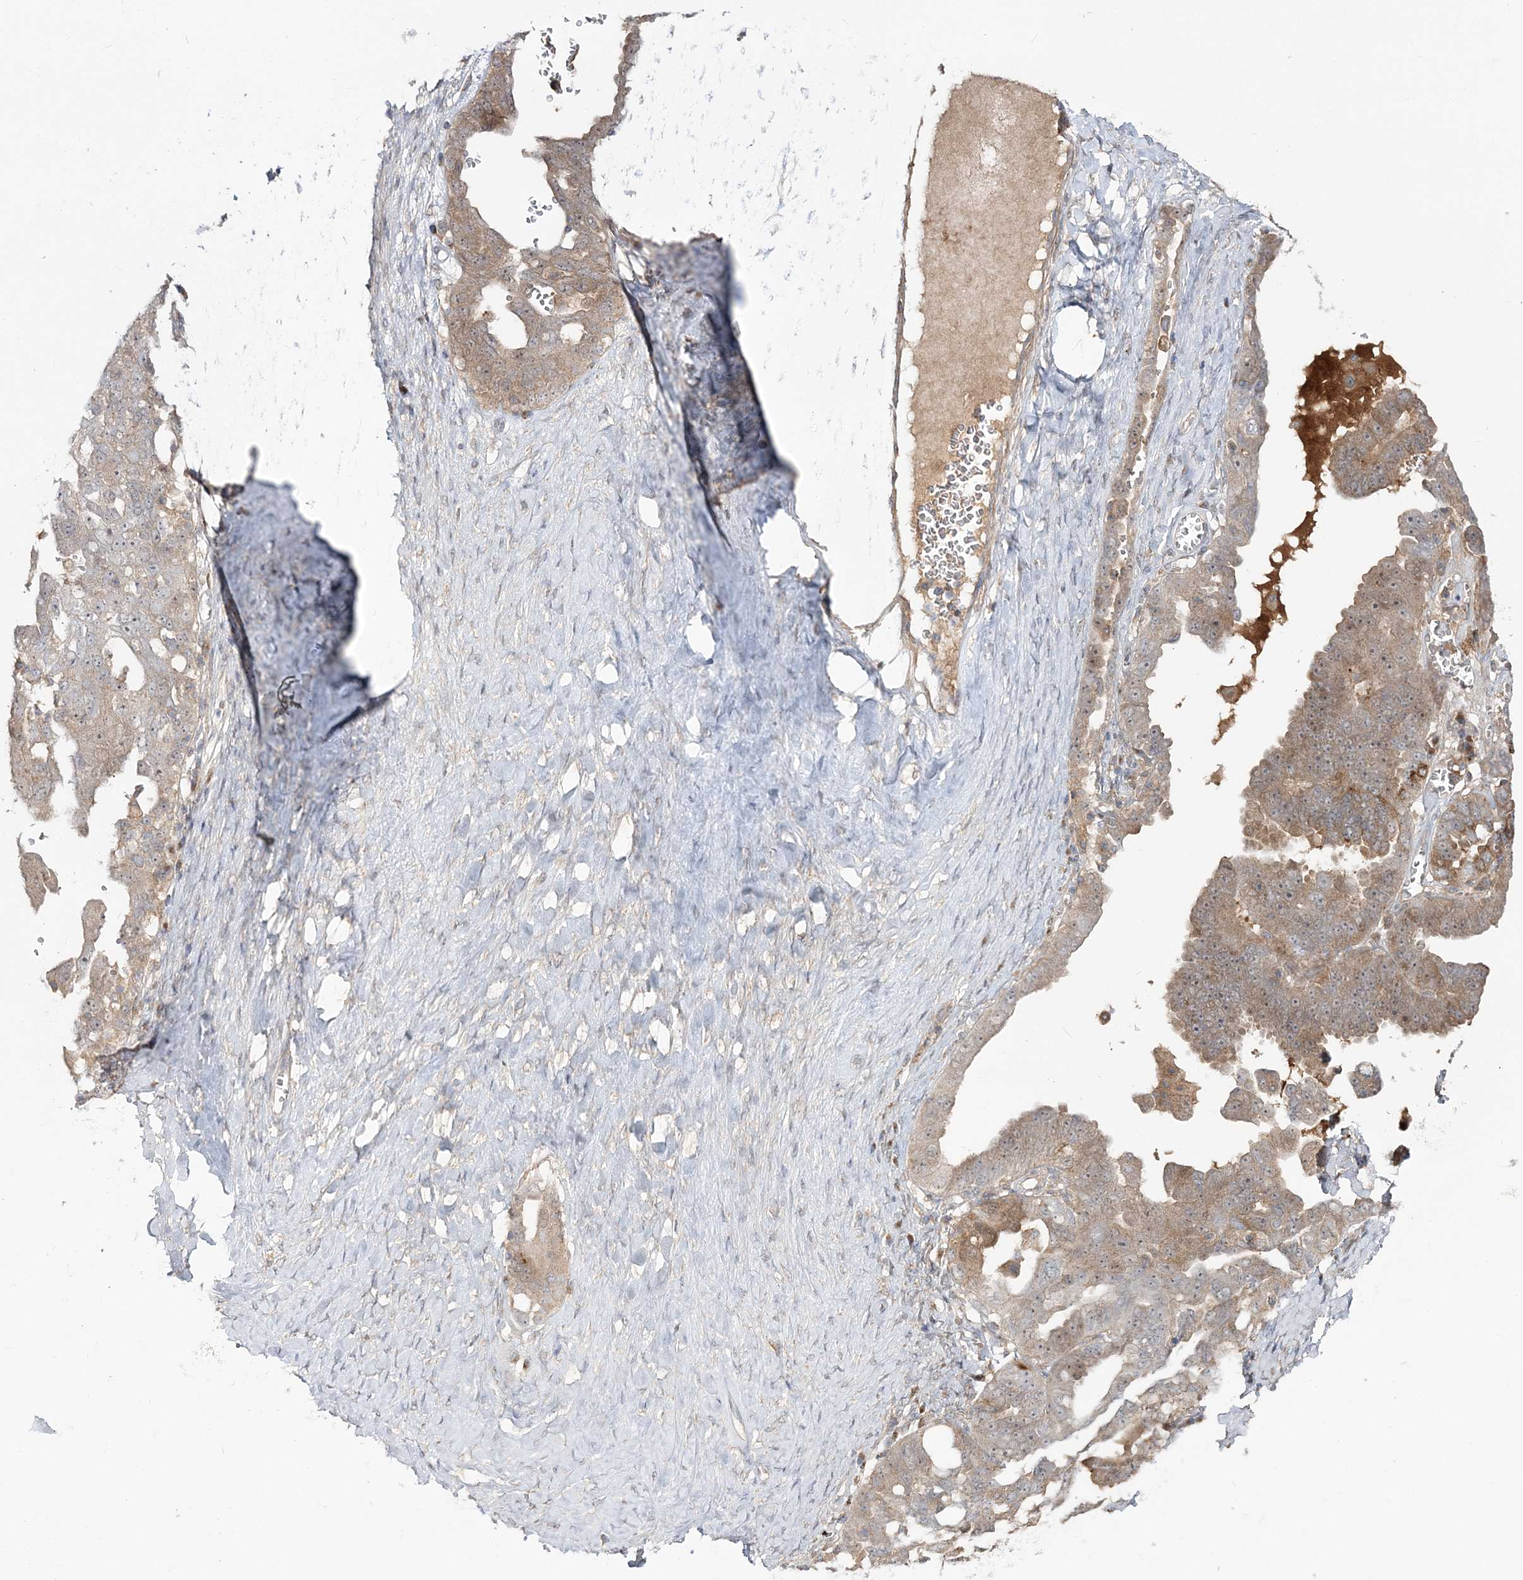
{"staining": {"intensity": "weak", "quantity": ">75%", "location": "cytoplasmic/membranous"}, "tissue": "ovarian cancer", "cell_type": "Tumor cells", "image_type": "cancer", "snomed": [{"axis": "morphology", "description": "Carcinoma, endometroid"}, {"axis": "topography", "description": "Ovary"}], "caption": "Protein staining by IHC exhibits weak cytoplasmic/membranous positivity in about >75% of tumor cells in ovarian endometroid carcinoma.", "gene": "MOCS2", "patient": {"sex": "female", "age": 62}}